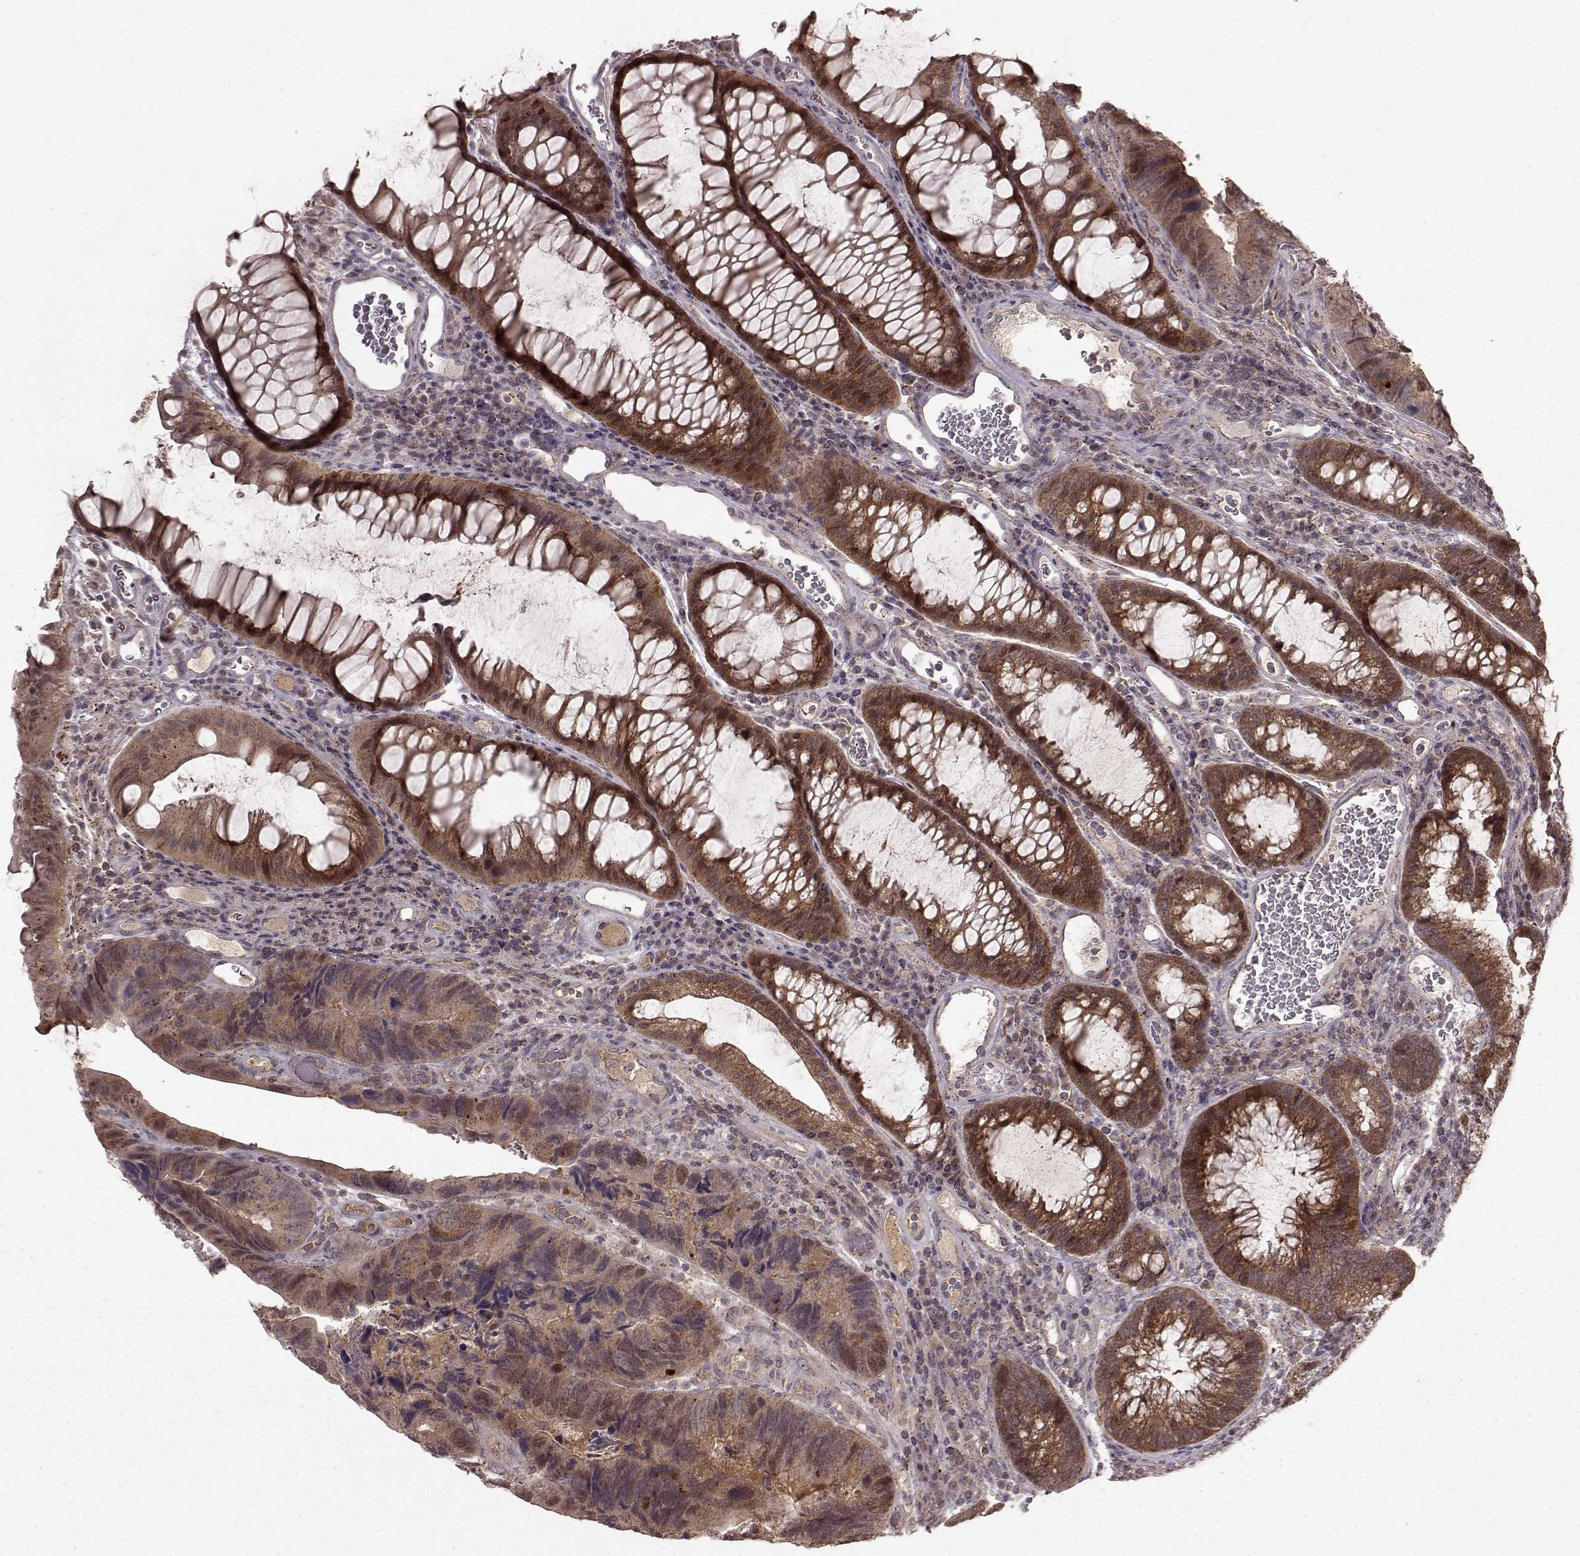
{"staining": {"intensity": "moderate", "quantity": ">75%", "location": "cytoplasmic/membranous"}, "tissue": "colorectal cancer", "cell_type": "Tumor cells", "image_type": "cancer", "snomed": [{"axis": "morphology", "description": "Adenocarcinoma, NOS"}, {"axis": "topography", "description": "Colon"}], "caption": "Moderate cytoplasmic/membranous expression for a protein is appreciated in approximately >75% of tumor cells of colorectal cancer (adenocarcinoma) using immunohistochemistry (IHC).", "gene": "GSS", "patient": {"sex": "female", "age": 67}}